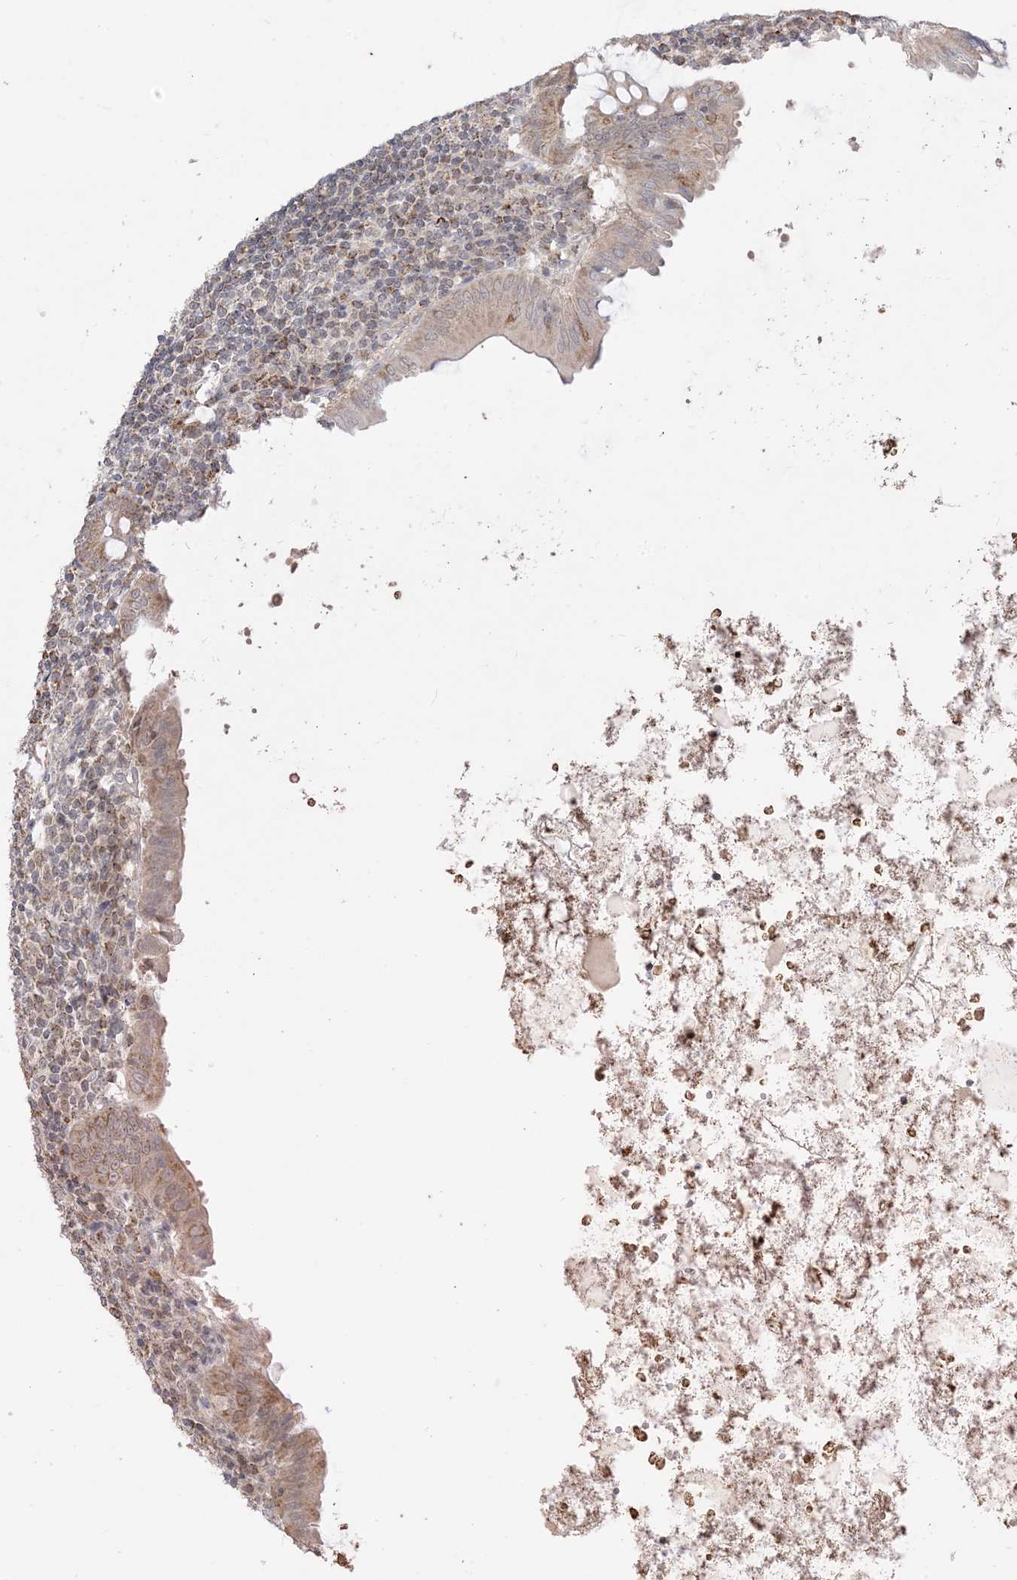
{"staining": {"intensity": "moderate", "quantity": "25%-75%", "location": "cytoplasmic/membranous"}, "tissue": "appendix", "cell_type": "Glandular cells", "image_type": "normal", "snomed": [{"axis": "morphology", "description": "Normal tissue, NOS"}, {"axis": "topography", "description": "Appendix"}], "caption": "Protein expression analysis of unremarkable human appendix reveals moderate cytoplasmic/membranous staining in about 25%-75% of glandular cells.", "gene": "KANSL3", "patient": {"sex": "female", "age": 54}}